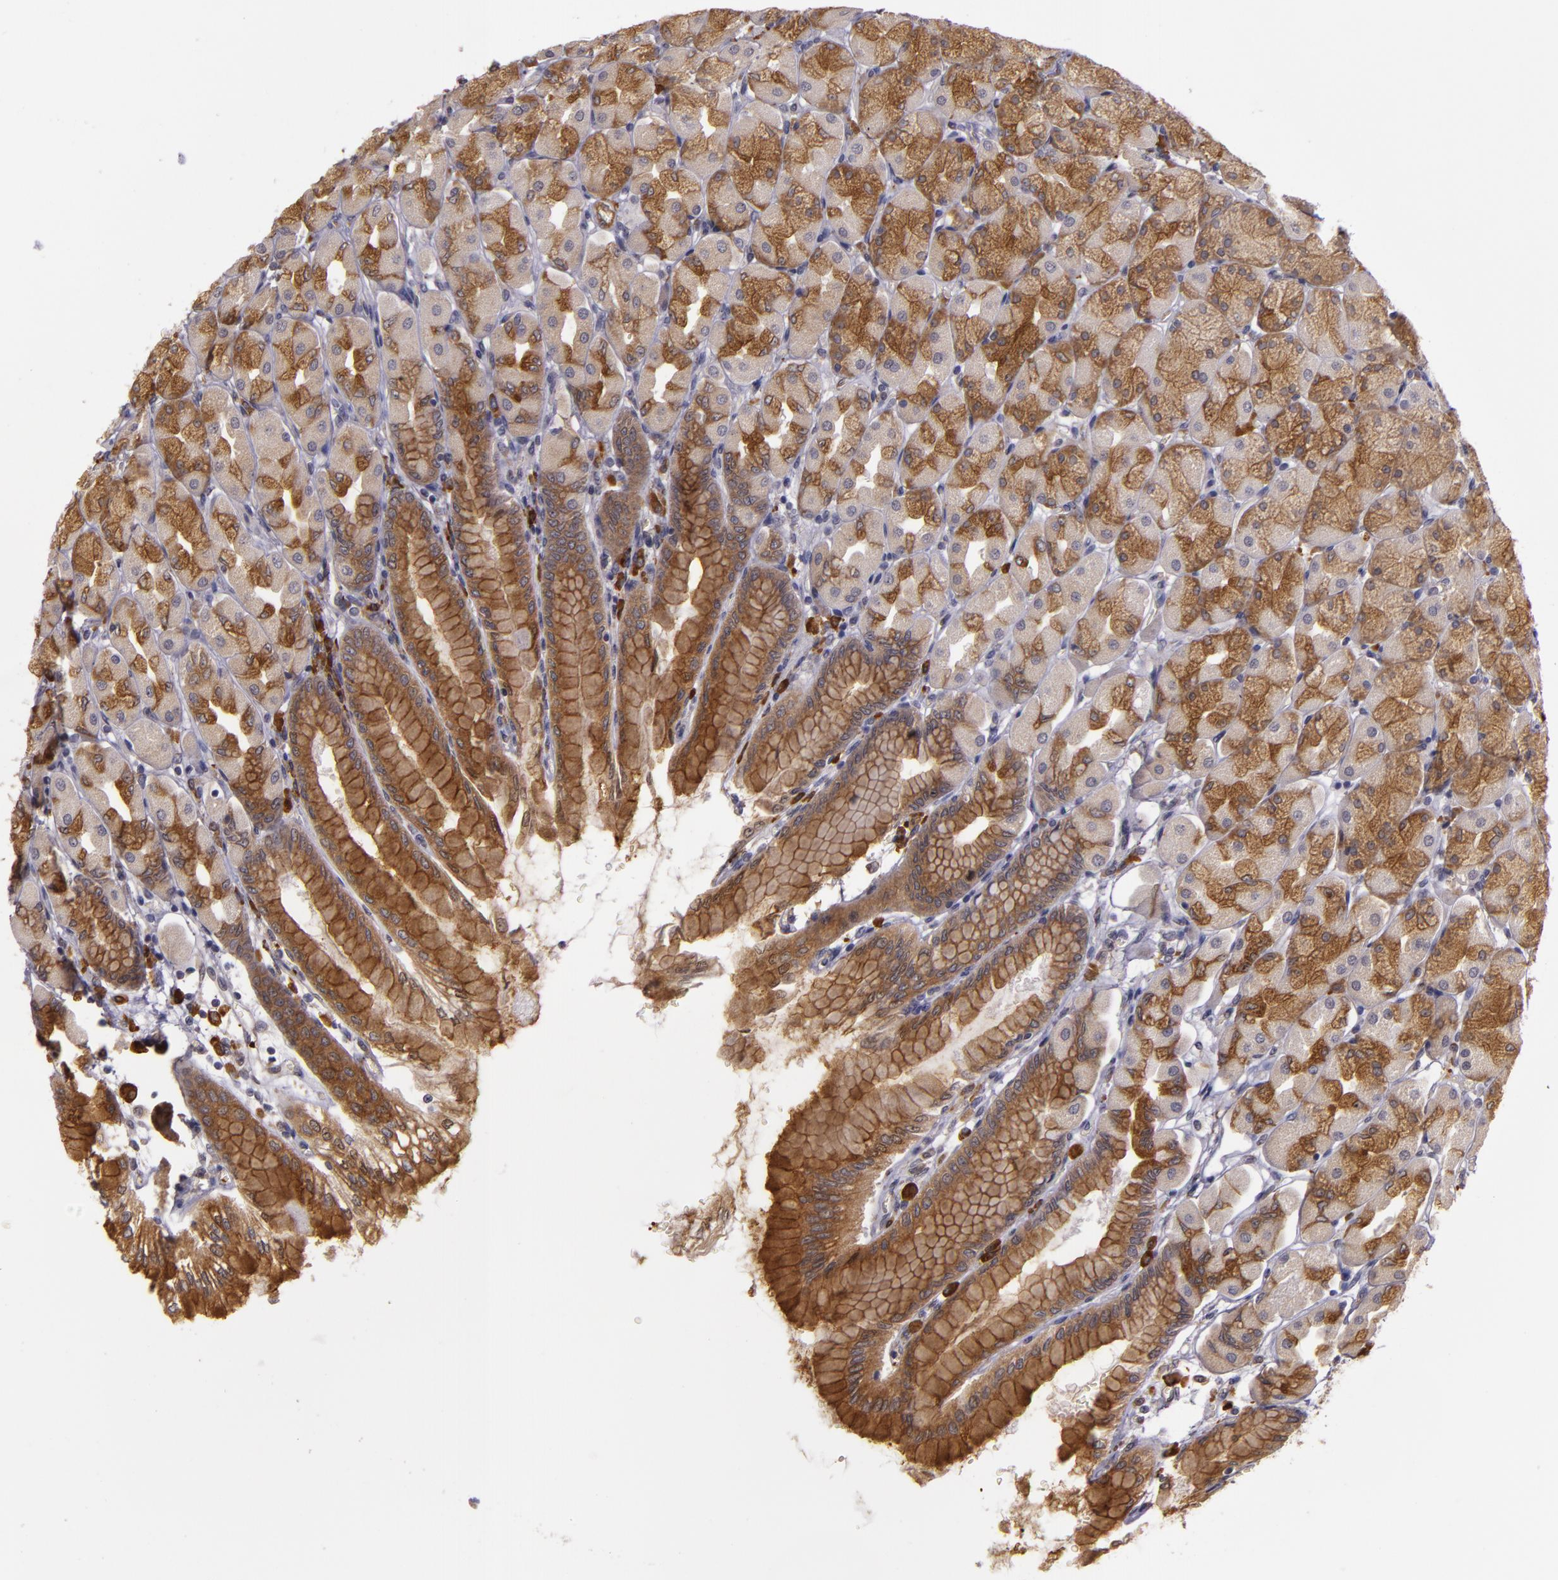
{"staining": {"intensity": "moderate", "quantity": ">75%", "location": "cytoplasmic/membranous"}, "tissue": "stomach", "cell_type": "Glandular cells", "image_type": "normal", "snomed": [{"axis": "morphology", "description": "Normal tissue, NOS"}, {"axis": "topography", "description": "Stomach, upper"}], "caption": "Normal stomach shows moderate cytoplasmic/membranous staining in approximately >75% of glandular cells, visualized by immunohistochemistry.", "gene": "SYTL4", "patient": {"sex": "female", "age": 56}}